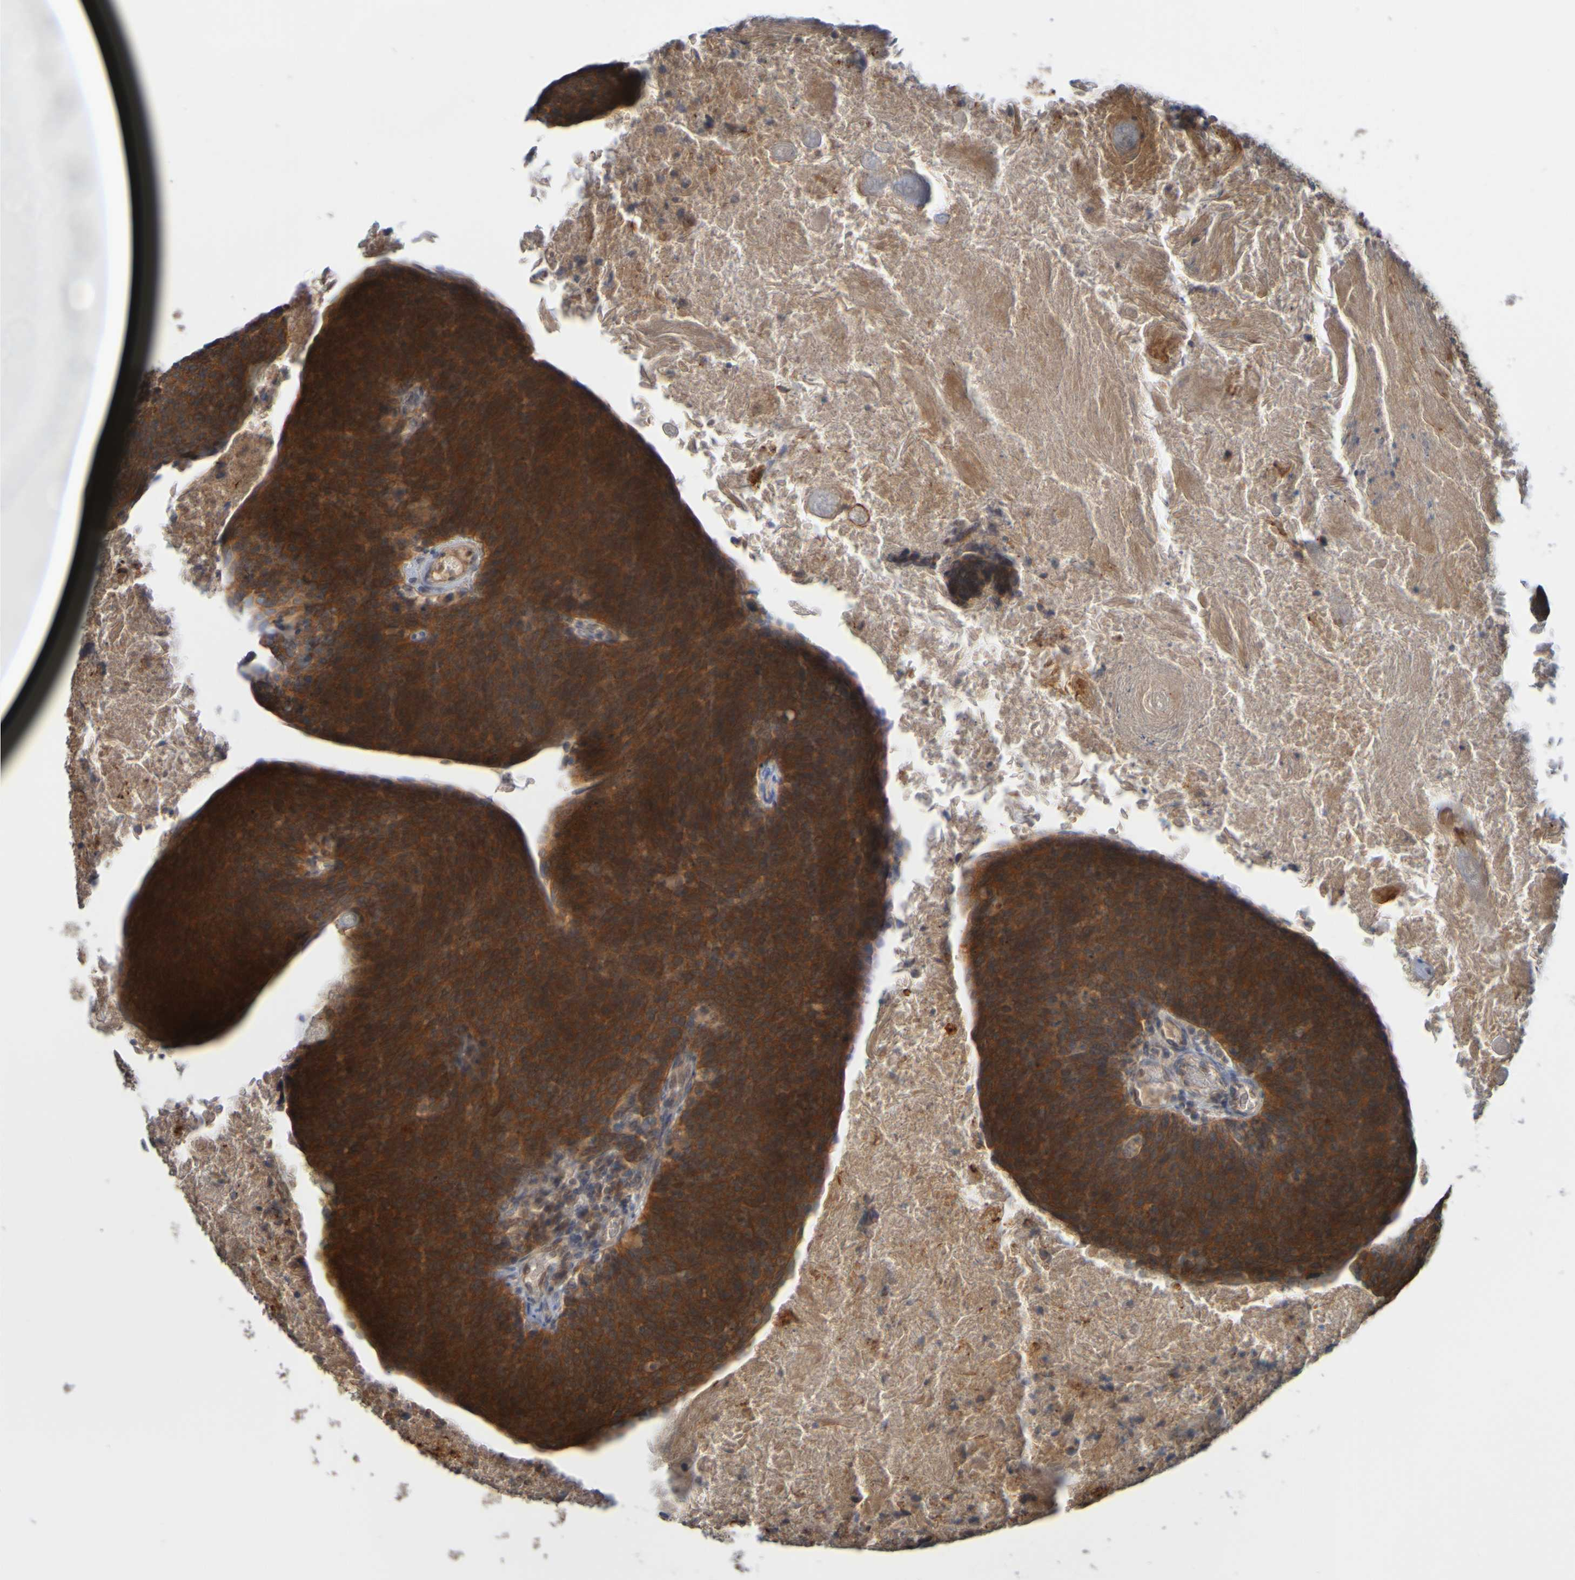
{"staining": {"intensity": "strong", "quantity": ">75%", "location": "cytoplasmic/membranous"}, "tissue": "head and neck cancer", "cell_type": "Tumor cells", "image_type": "cancer", "snomed": [{"axis": "morphology", "description": "Squamous cell carcinoma, NOS"}, {"axis": "morphology", "description": "Squamous cell carcinoma, metastatic, NOS"}, {"axis": "topography", "description": "Lymph node"}, {"axis": "topography", "description": "Head-Neck"}], "caption": "Immunohistochemical staining of human squamous cell carcinoma (head and neck) displays high levels of strong cytoplasmic/membranous positivity in about >75% of tumor cells. The staining is performed using DAB brown chromogen to label protein expression. The nuclei are counter-stained blue using hematoxylin.", "gene": "NAV2", "patient": {"sex": "male", "age": 62}}